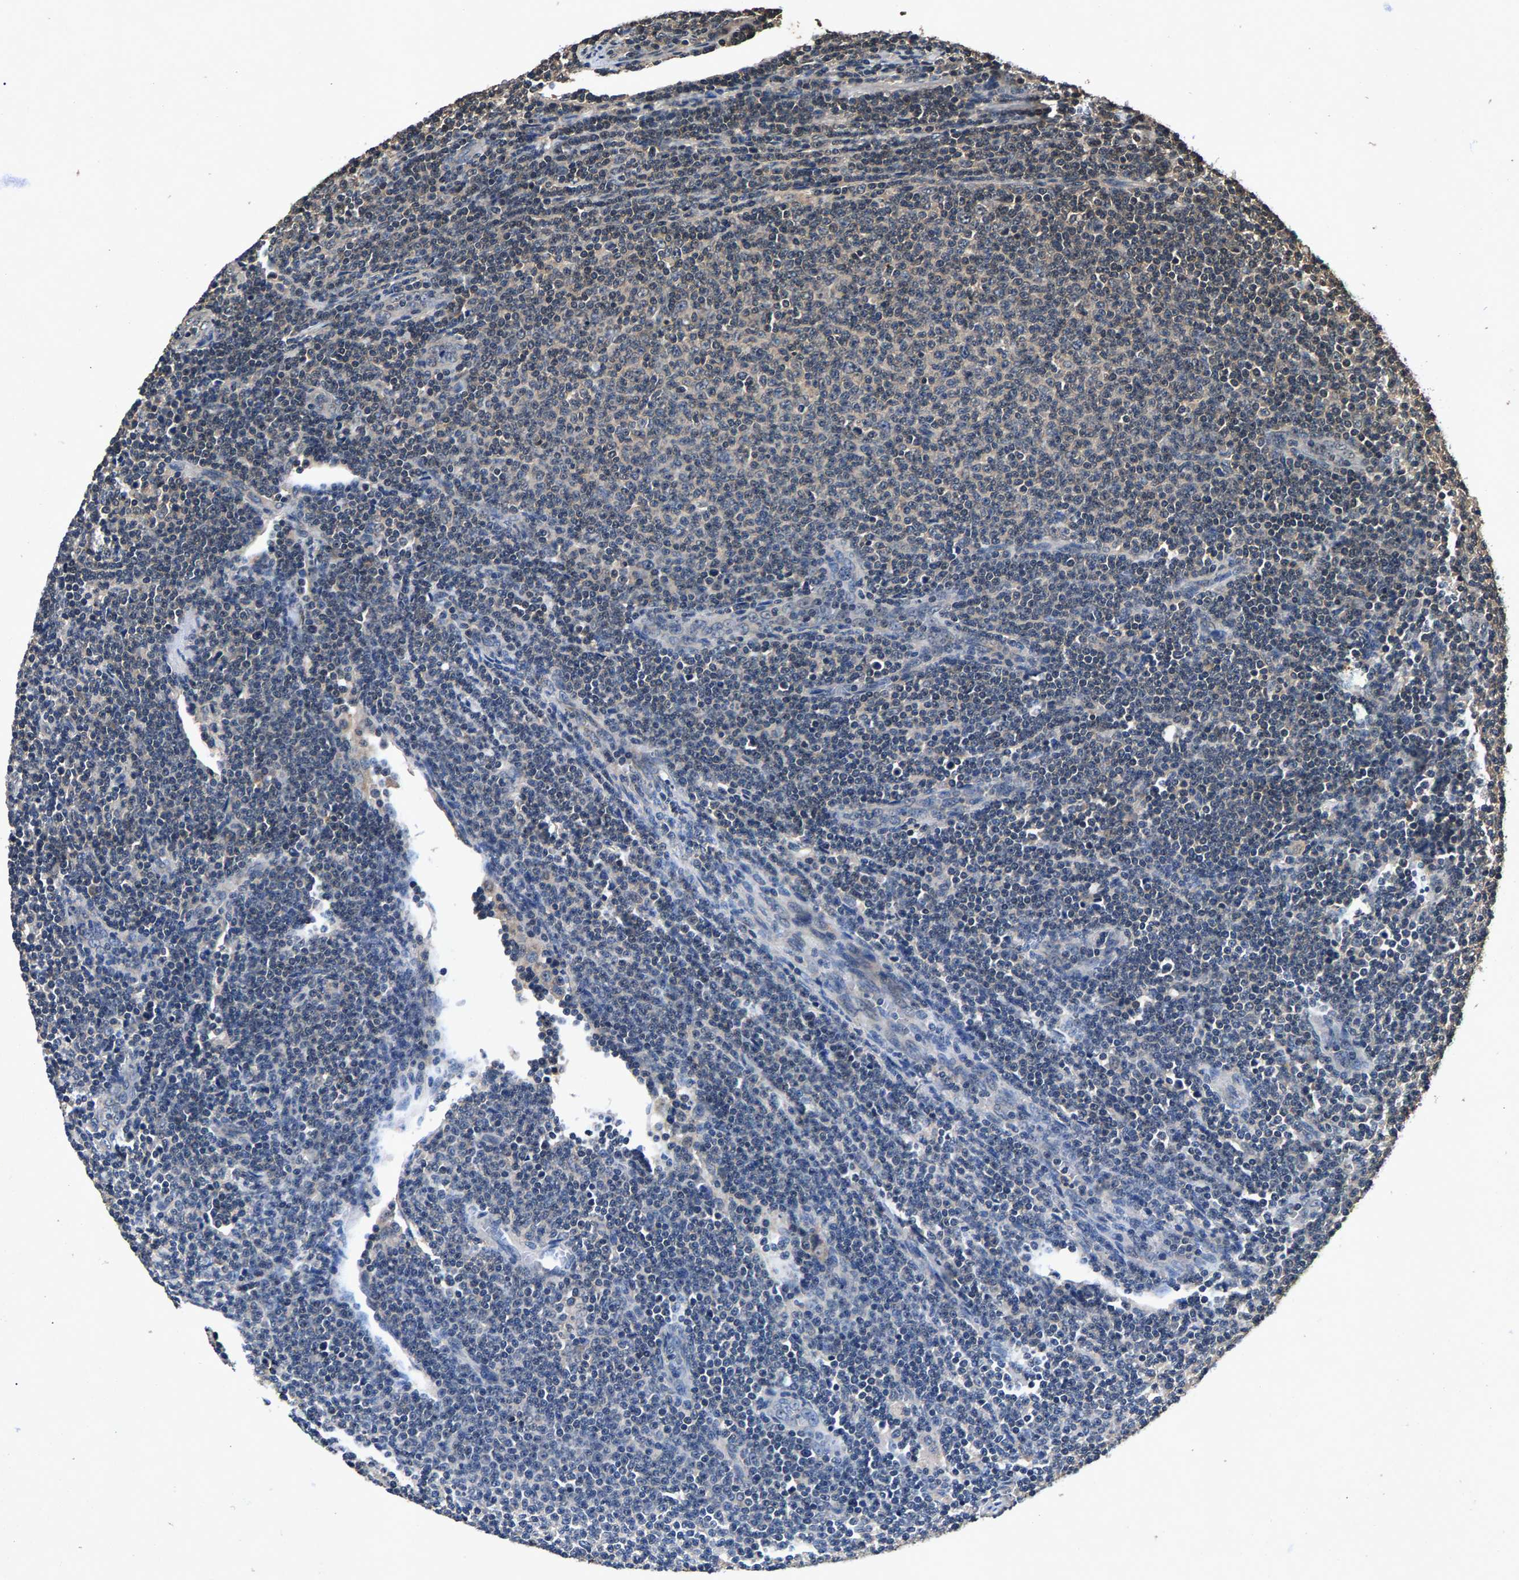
{"staining": {"intensity": "negative", "quantity": "none", "location": "none"}, "tissue": "lymphoma", "cell_type": "Tumor cells", "image_type": "cancer", "snomed": [{"axis": "morphology", "description": "Malignant lymphoma, non-Hodgkin's type, Low grade"}, {"axis": "topography", "description": "Lymph node"}], "caption": "The immunohistochemistry photomicrograph has no significant staining in tumor cells of lymphoma tissue.", "gene": "PPP1CC", "patient": {"sex": "male", "age": 66}}